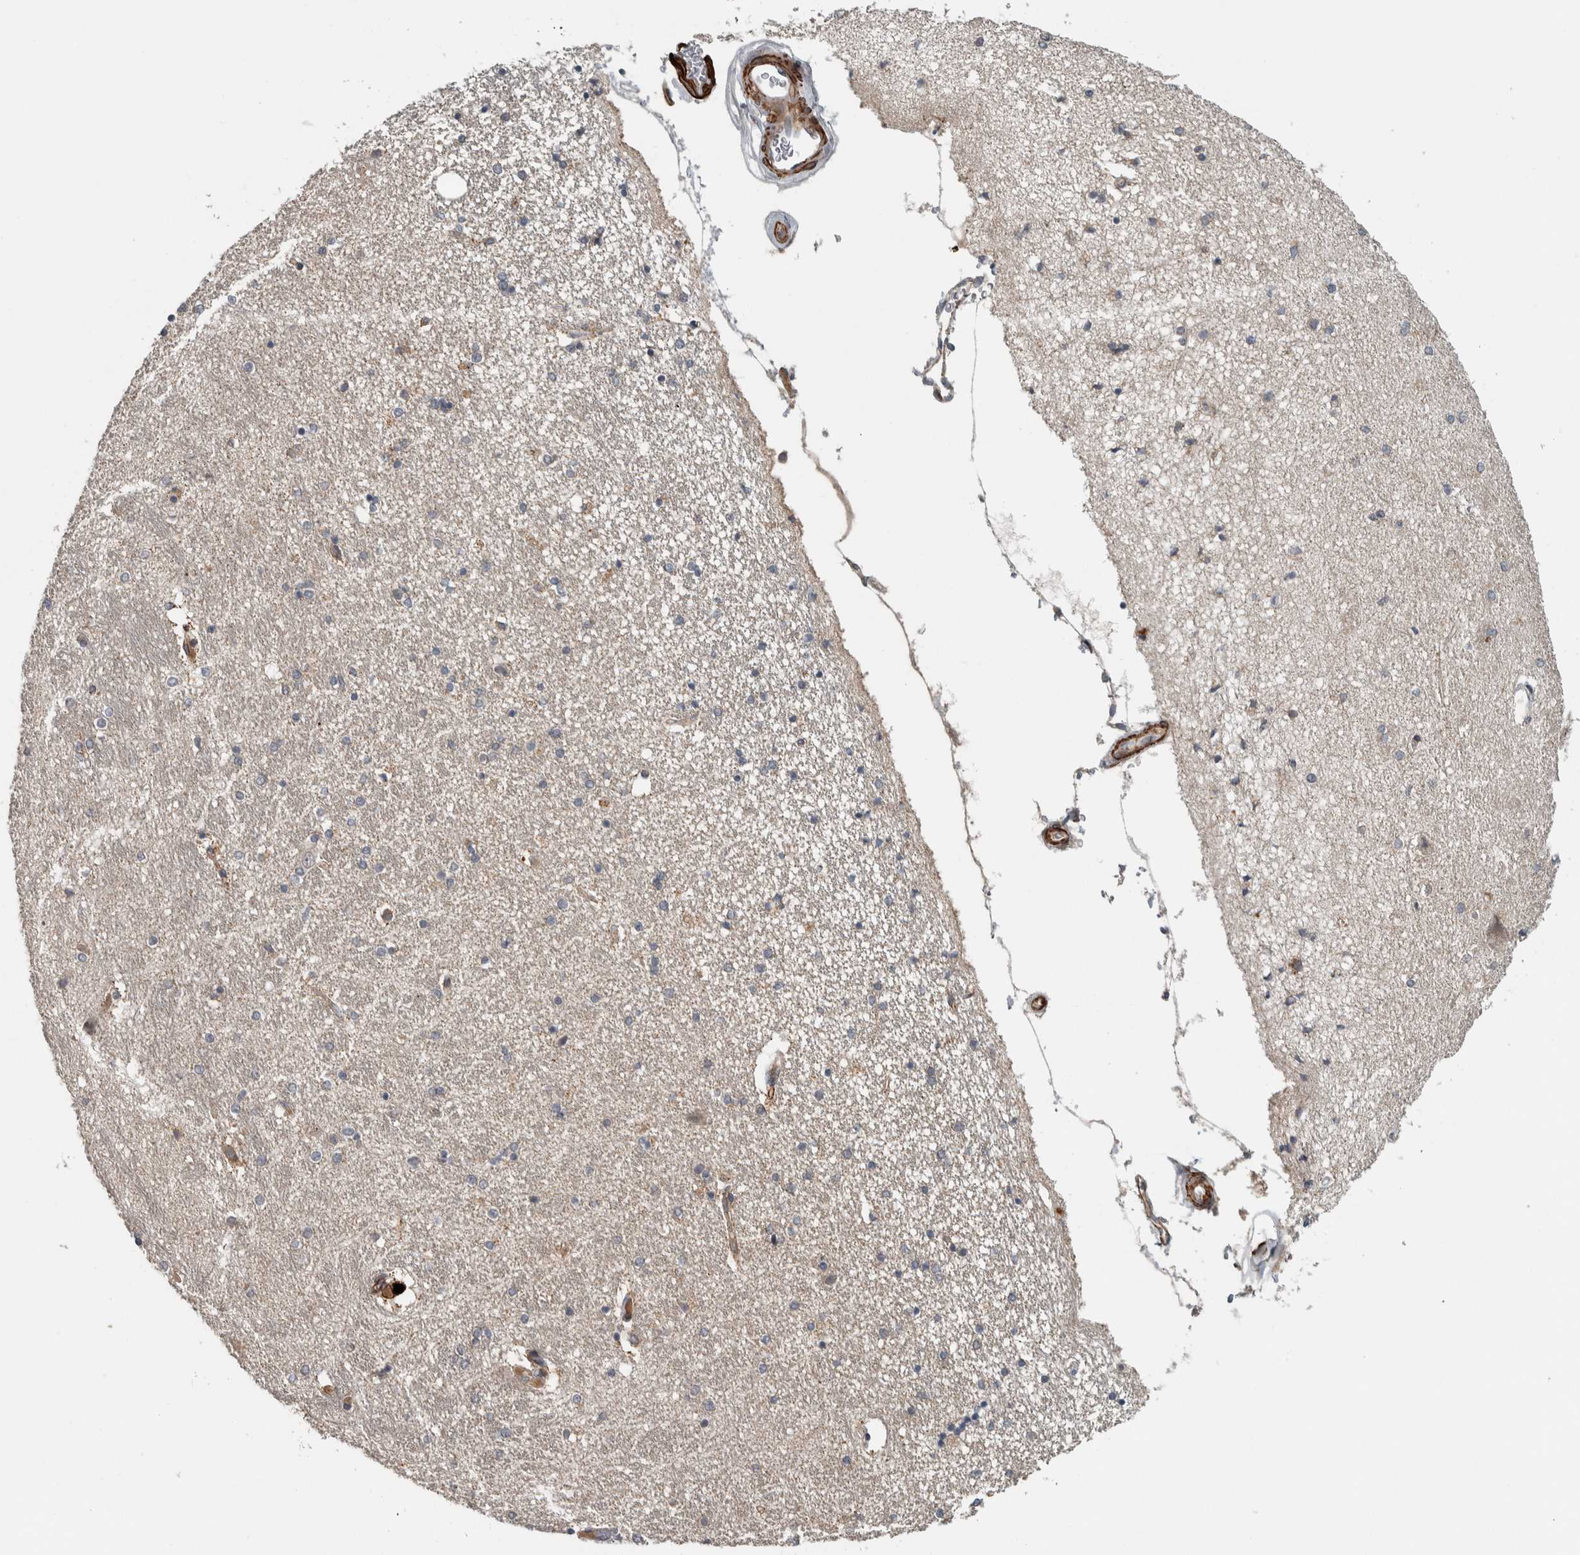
{"staining": {"intensity": "negative", "quantity": "none", "location": "none"}, "tissue": "hippocampus", "cell_type": "Glial cells", "image_type": "normal", "snomed": [{"axis": "morphology", "description": "Normal tissue, NOS"}, {"axis": "topography", "description": "Hippocampus"}], "caption": "Hippocampus was stained to show a protein in brown. There is no significant positivity in glial cells. Brightfield microscopy of immunohistochemistry stained with DAB (brown) and hematoxylin (blue), captured at high magnification.", "gene": "LBHD1", "patient": {"sex": "female", "age": 54}}